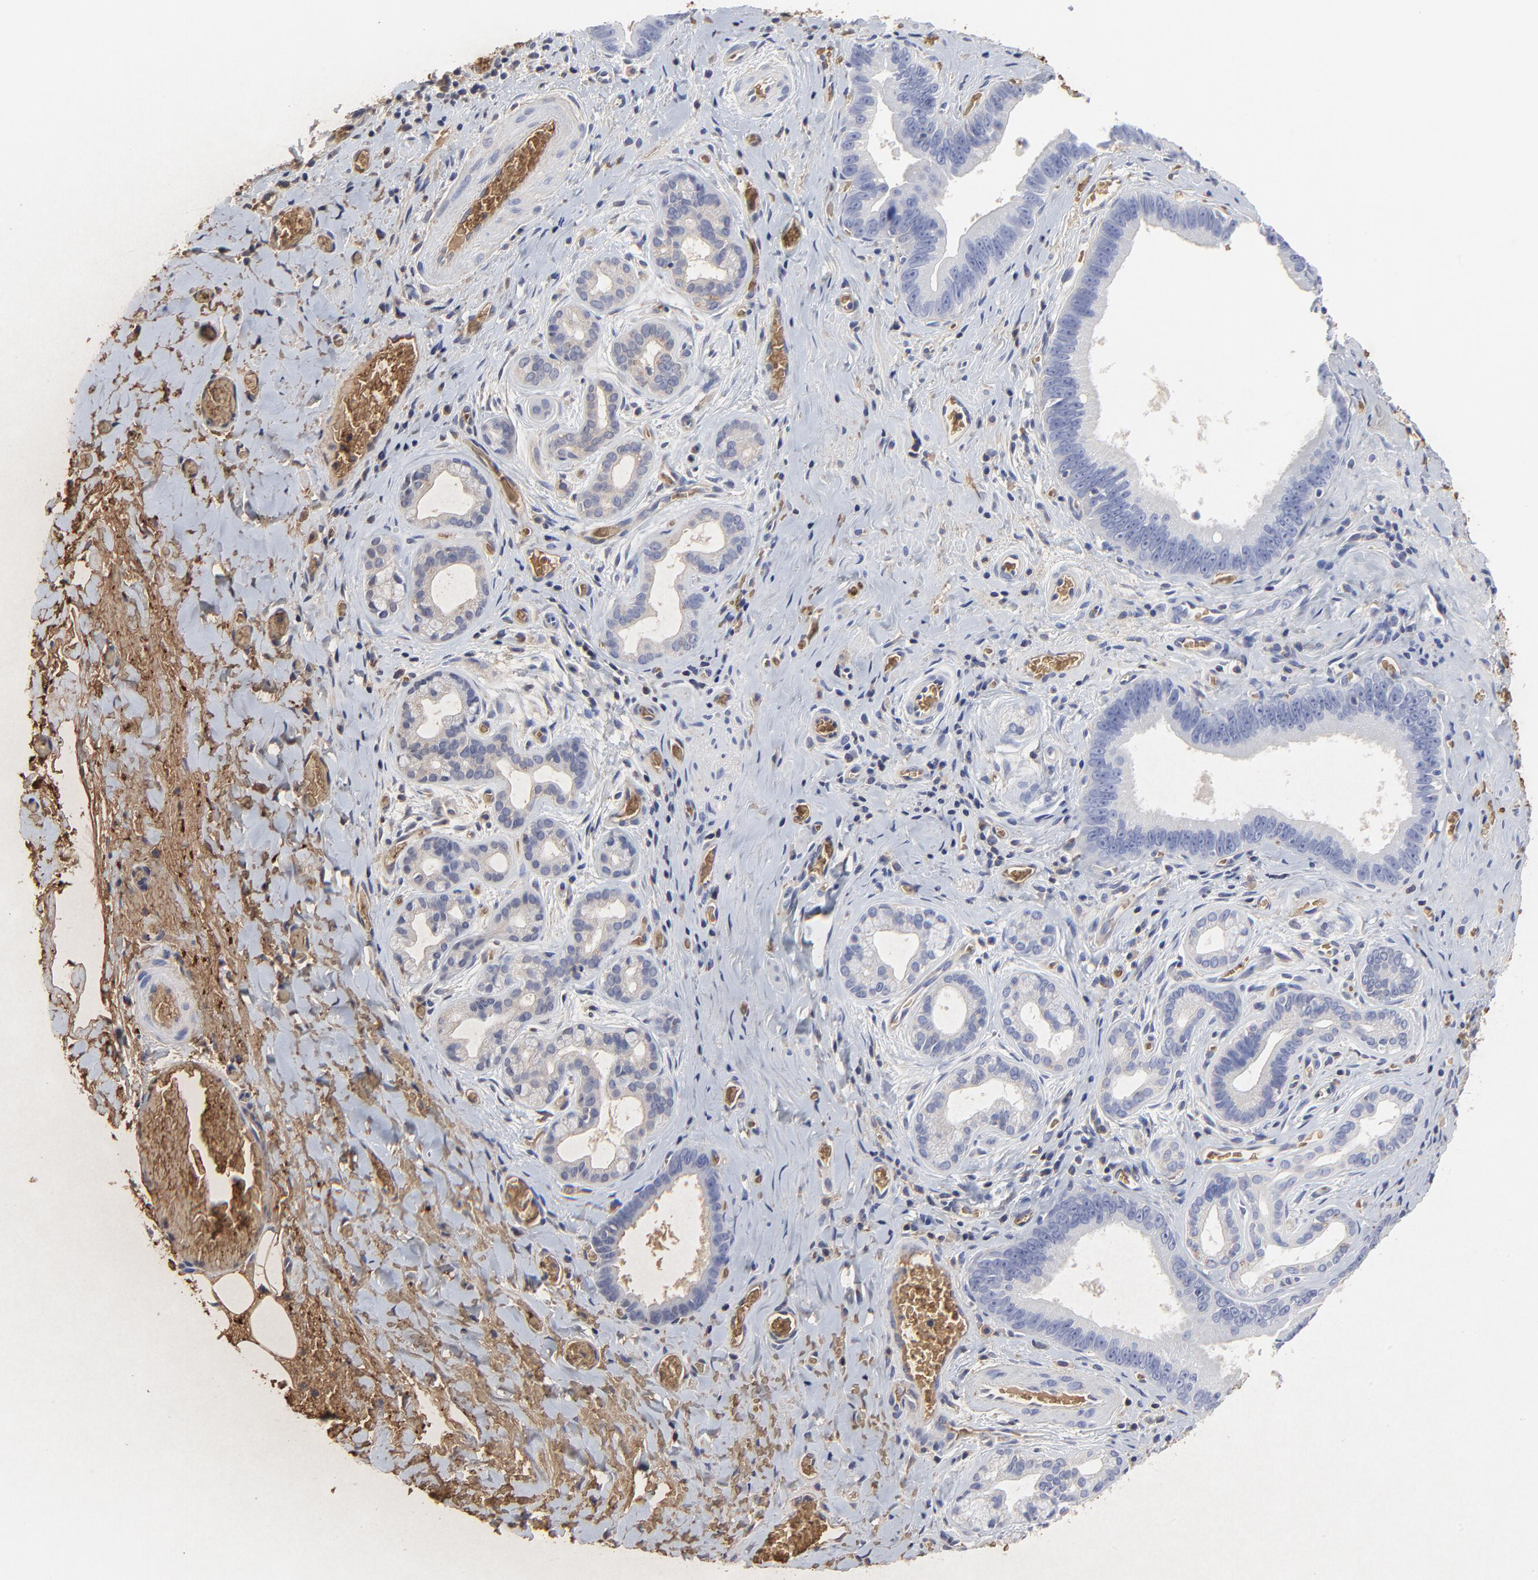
{"staining": {"intensity": "negative", "quantity": "none", "location": "none"}, "tissue": "liver cancer", "cell_type": "Tumor cells", "image_type": "cancer", "snomed": [{"axis": "morphology", "description": "Cholangiocarcinoma"}, {"axis": "topography", "description": "Liver"}], "caption": "The image demonstrates no staining of tumor cells in liver cholangiocarcinoma.", "gene": "PAG1", "patient": {"sex": "female", "age": 55}}